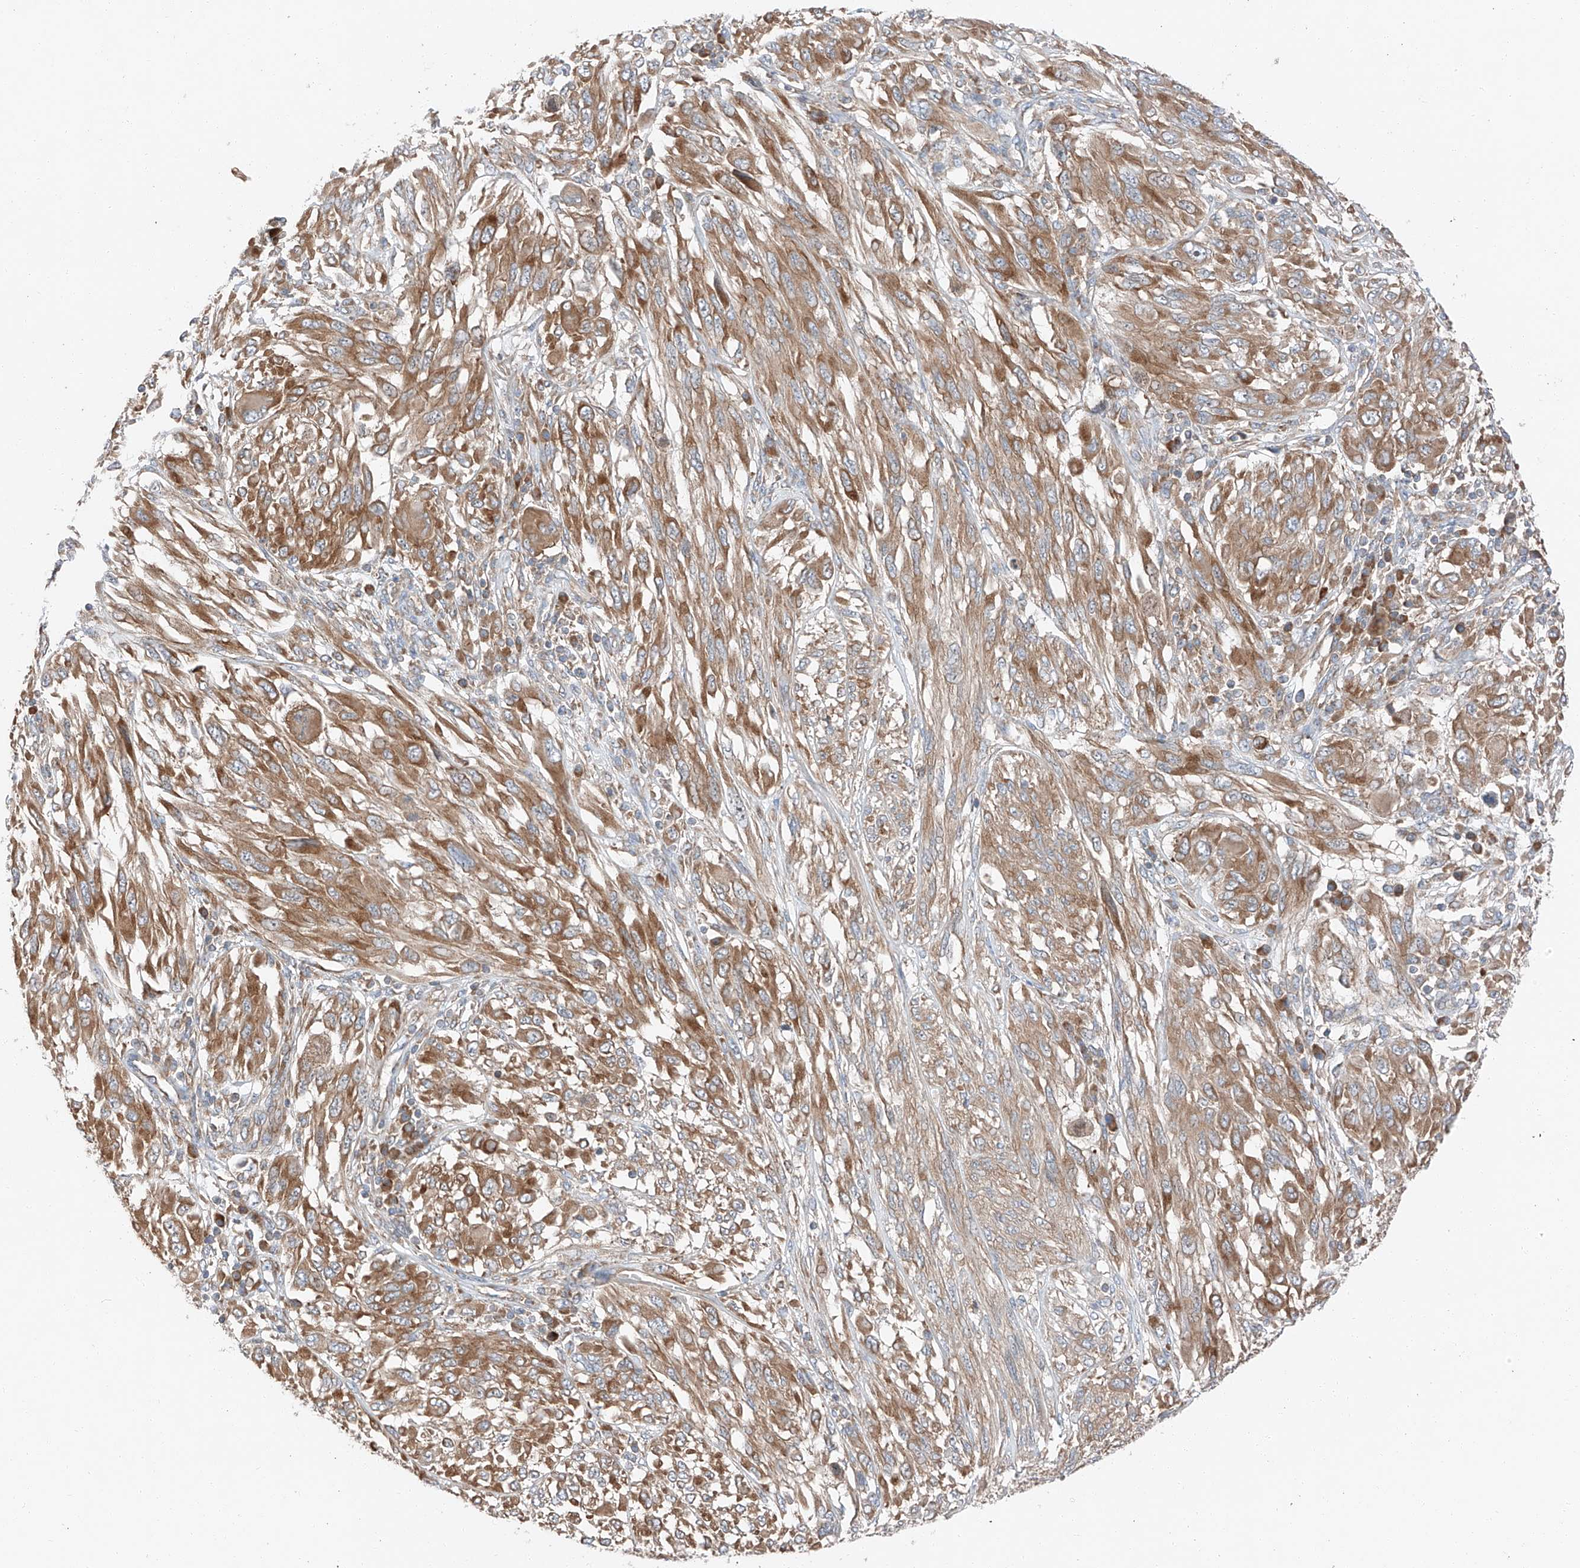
{"staining": {"intensity": "strong", "quantity": "25%-75%", "location": "cytoplasmic/membranous"}, "tissue": "melanoma", "cell_type": "Tumor cells", "image_type": "cancer", "snomed": [{"axis": "morphology", "description": "Malignant melanoma, NOS"}, {"axis": "topography", "description": "Skin"}], "caption": "Immunohistochemical staining of human melanoma shows strong cytoplasmic/membranous protein expression in approximately 25%-75% of tumor cells. (Brightfield microscopy of DAB IHC at high magnification).", "gene": "ZC3H15", "patient": {"sex": "female", "age": 91}}